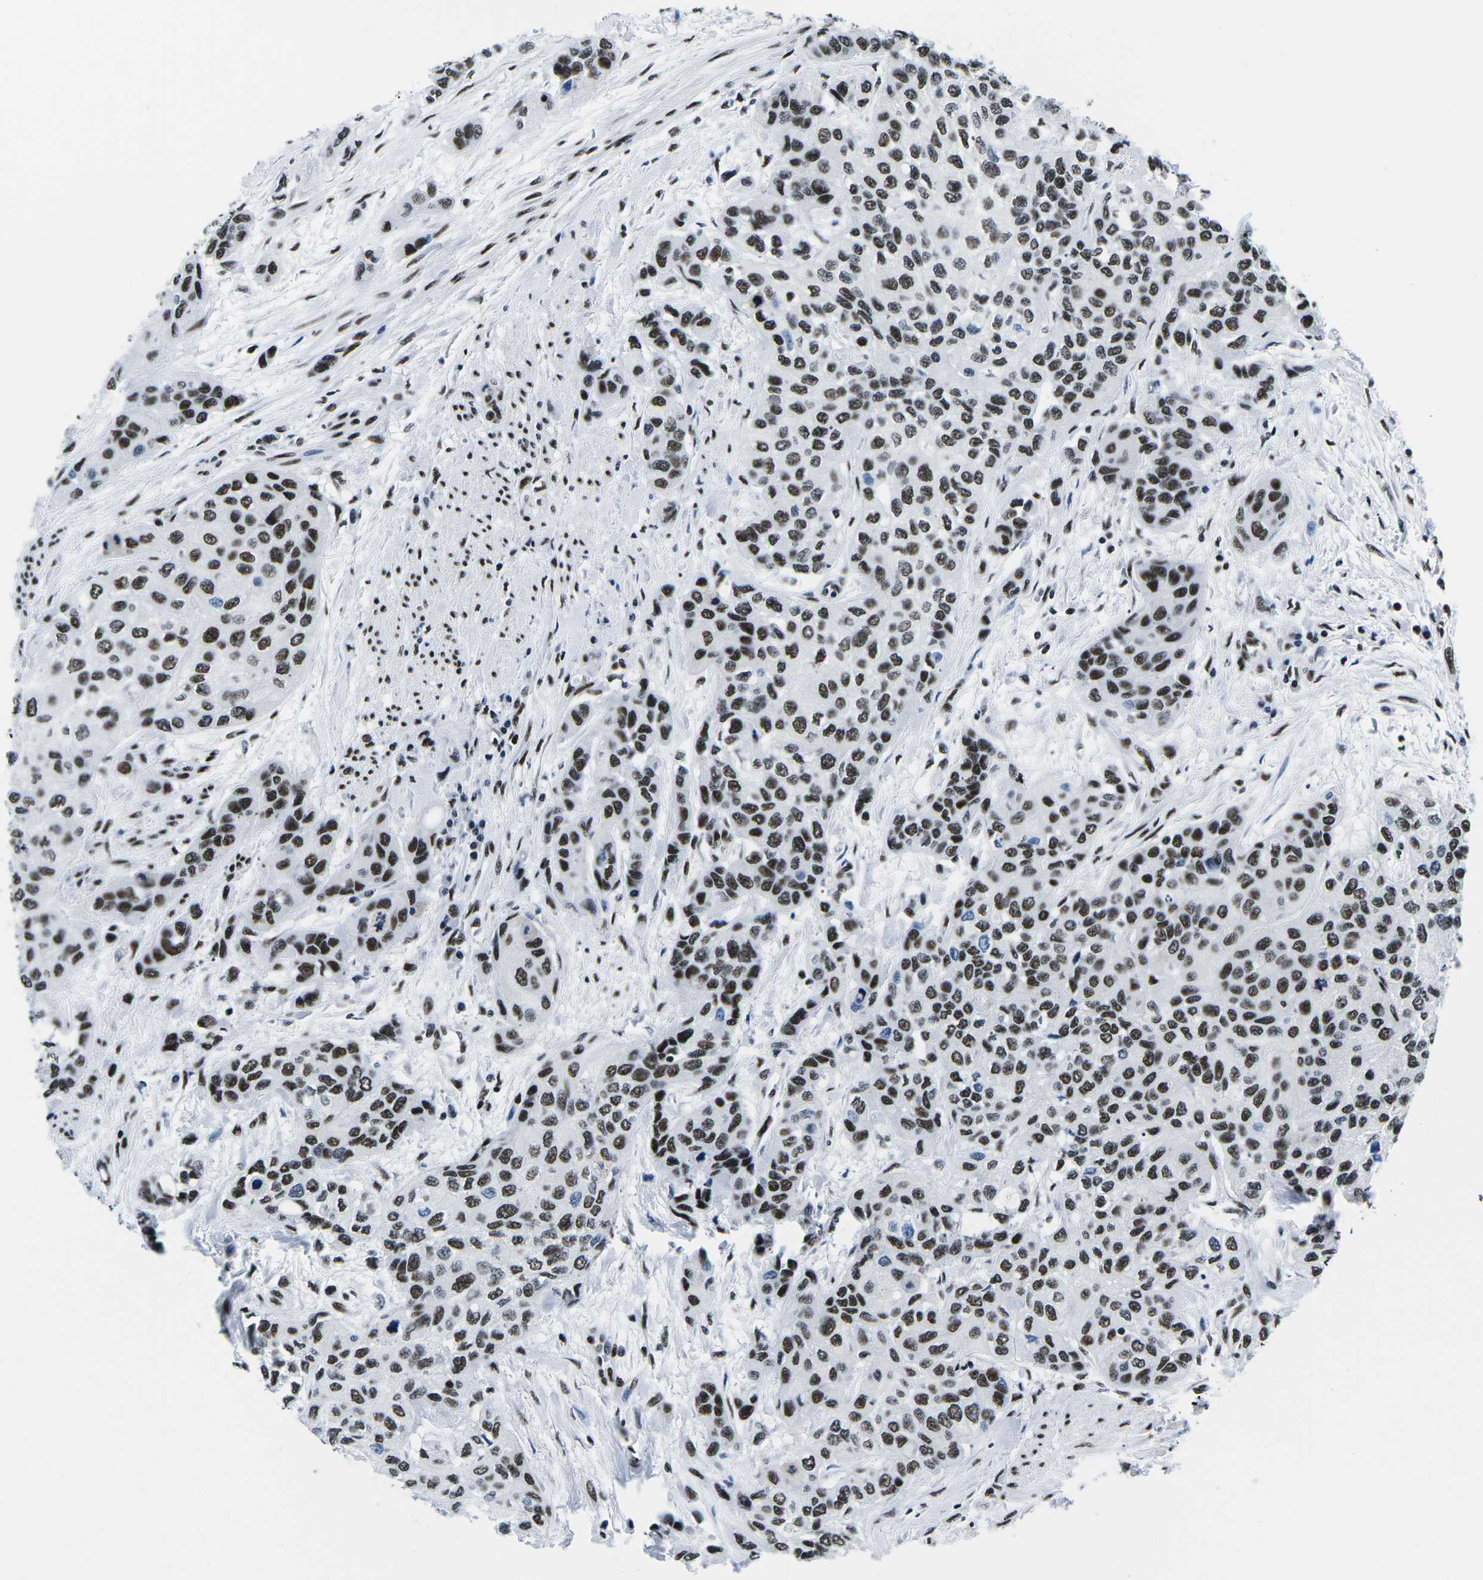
{"staining": {"intensity": "strong", "quantity": ">75%", "location": "nuclear"}, "tissue": "urothelial cancer", "cell_type": "Tumor cells", "image_type": "cancer", "snomed": [{"axis": "morphology", "description": "Urothelial carcinoma, High grade"}, {"axis": "topography", "description": "Urinary bladder"}], "caption": "A high amount of strong nuclear expression is seen in approximately >75% of tumor cells in urothelial cancer tissue.", "gene": "ATF1", "patient": {"sex": "female", "age": 56}}